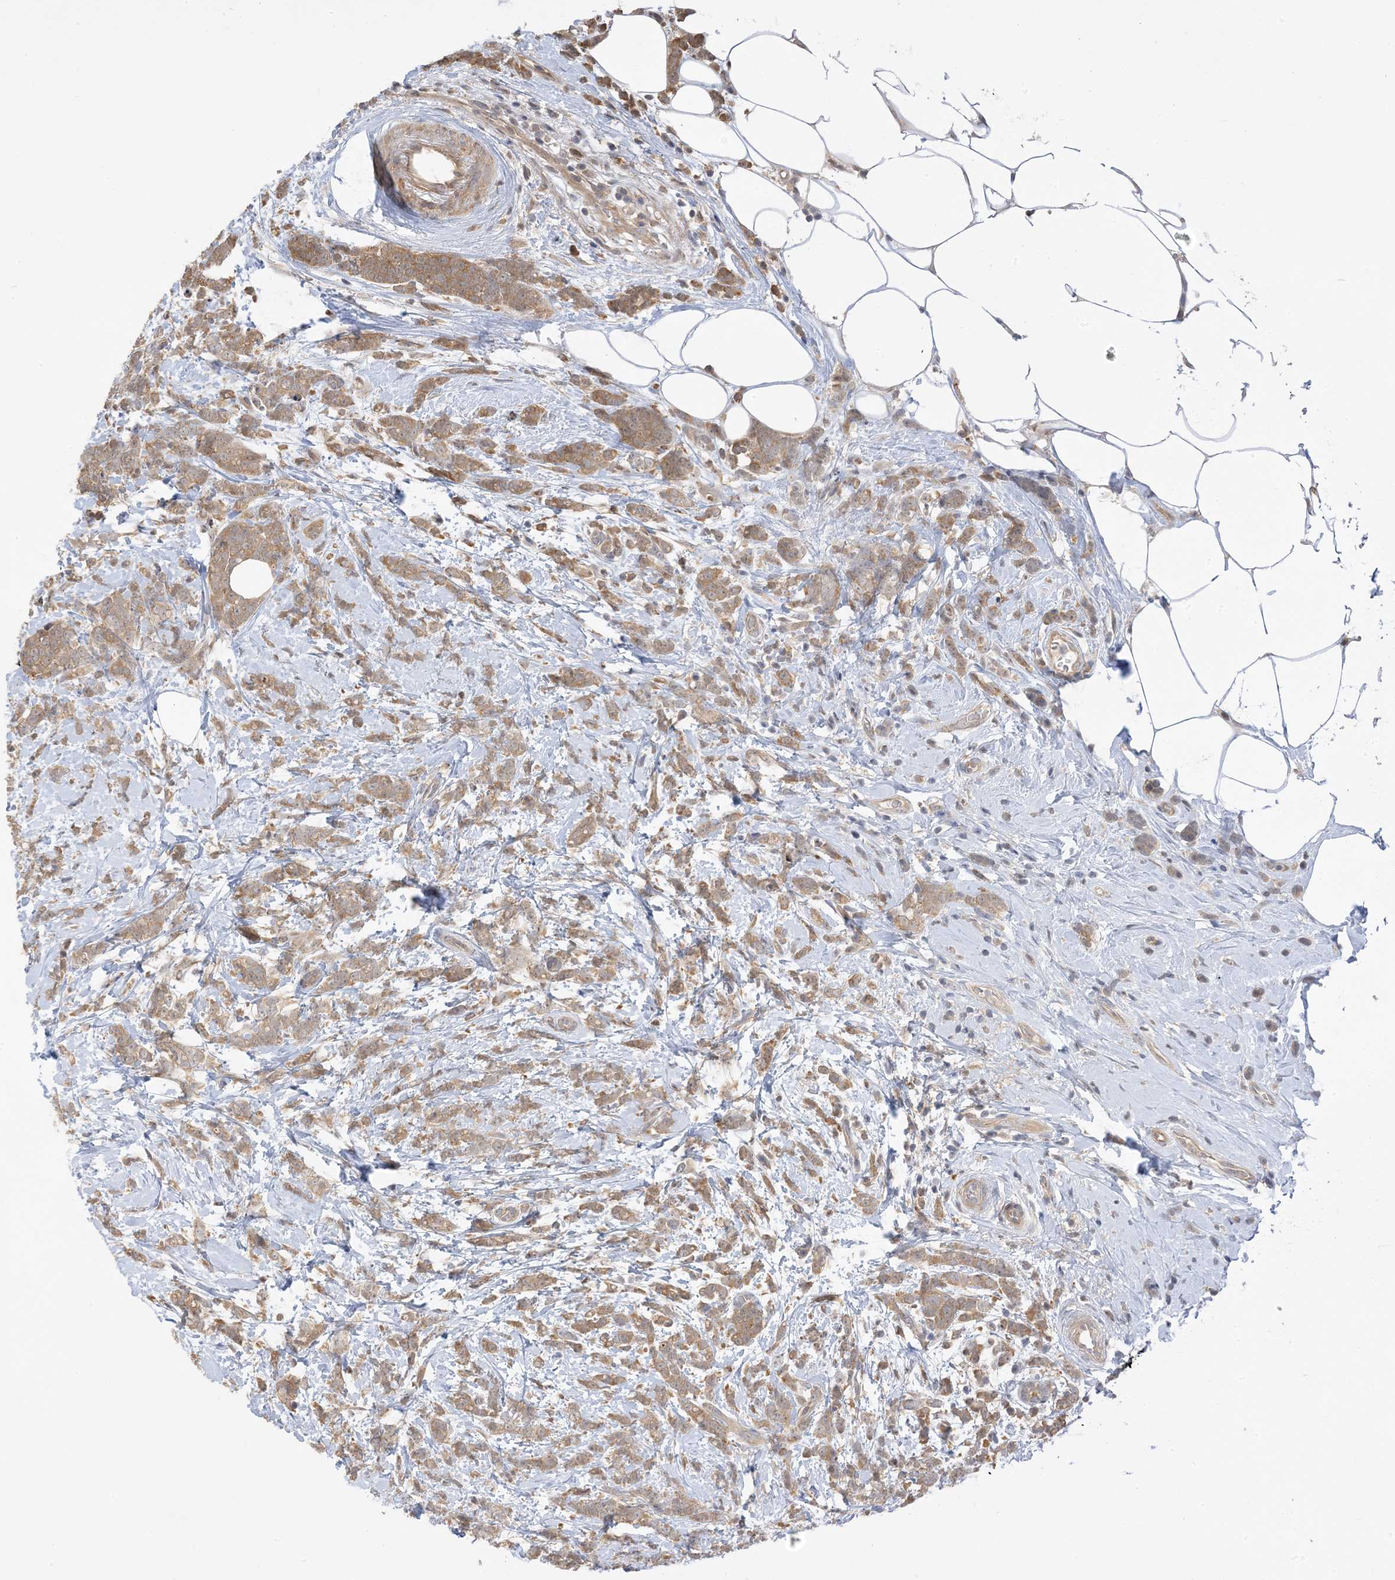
{"staining": {"intensity": "moderate", "quantity": ">75%", "location": "cytoplasmic/membranous"}, "tissue": "breast cancer", "cell_type": "Tumor cells", "image_type": "cancer", "snomed": [{"axis": "morphology", "description": "Lobular carcinoma"}, {"axis": "topography", "description": "Breast"}], "caption": "The image exhibits staining of breast lobular carcinoma, revealing moderate cytoplasmic/membranous protein positivity (brown color) within tumor cells.", "gene": "WDR26", "patient": {"sex": "female", "age": 58}}